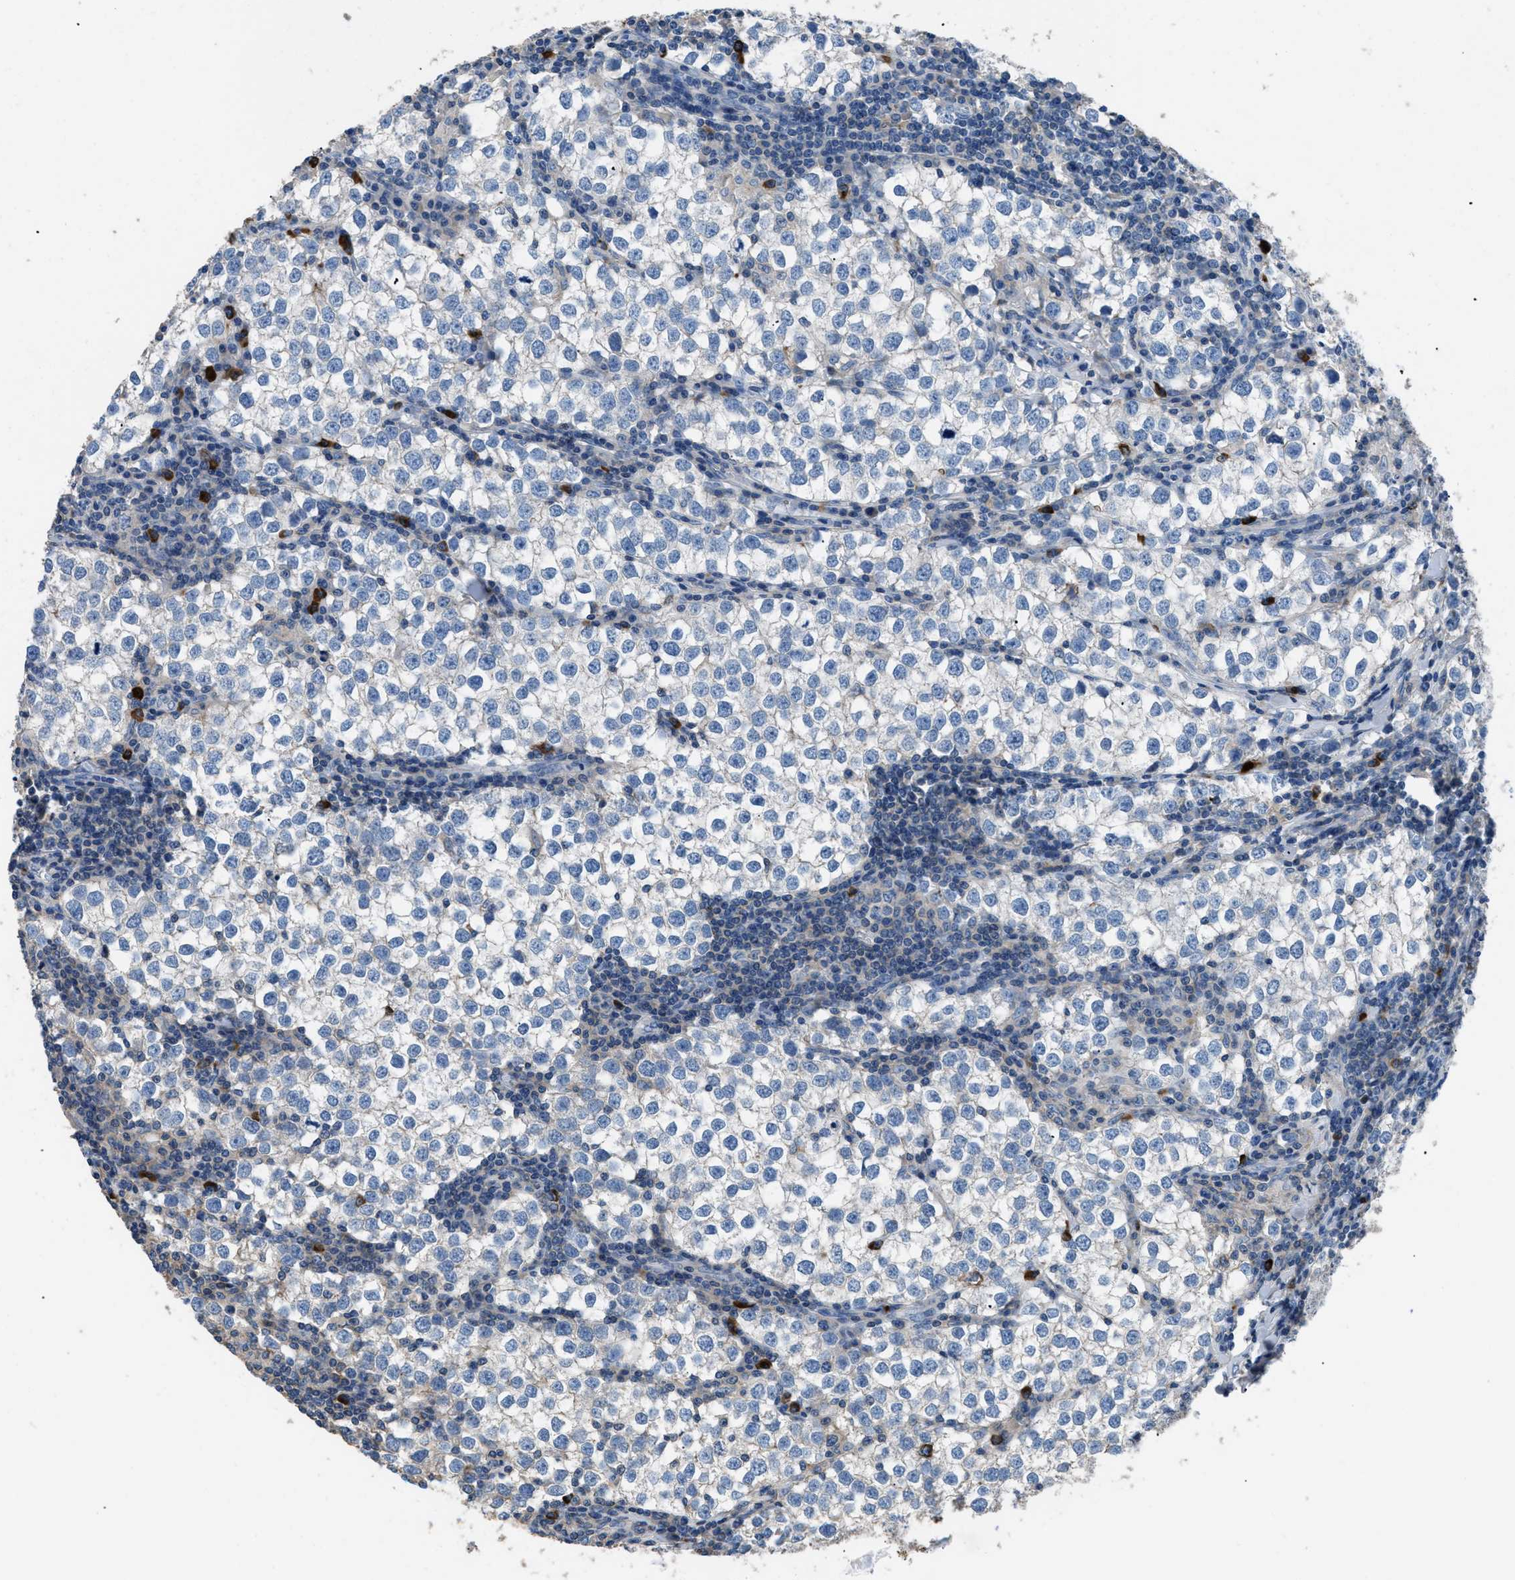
{"staining": {"intensity": "negative", "quantity": "none", "location": "none"}, "tissue": "testis cancer", "cell_type": "Tumor cells", "image_type": "cancer", "snomed": [{"axis": "morphology", "description": "Seminoma, NOS"}, {"axis": "morphology", "description": "Carcinoma, Embryonal, NOS"}, {"axis": "topography", "description": "Testis"}], "caption": "A photomicrograph of seminoma (testis) stained for a protein exhibits no brown staining in tumor cells.", "gene": "SGCZ", "patient": {"sex": "male", "age": 36}}